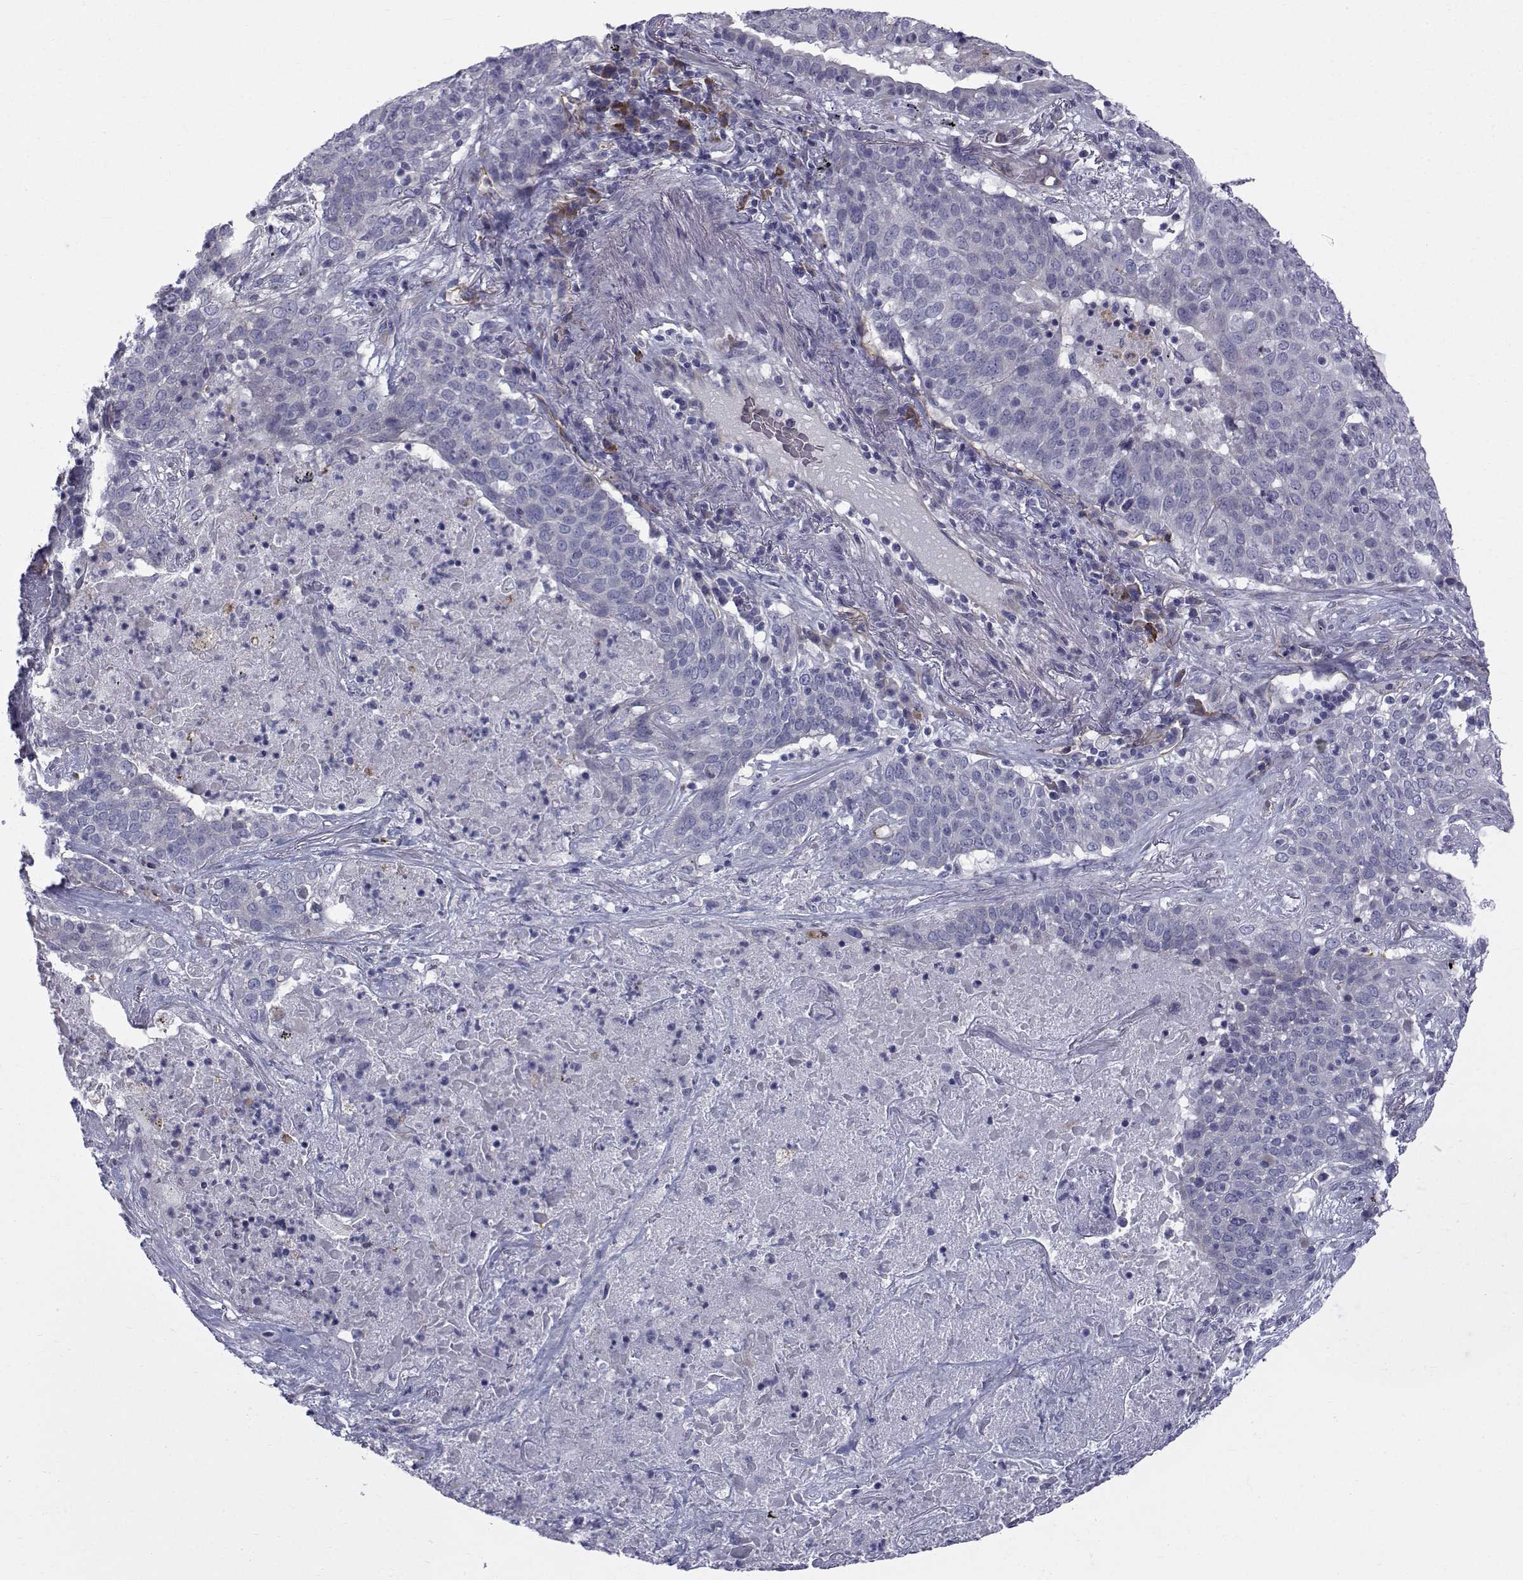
{"staining": {"intensity": "negative", "quantity": "none", "location": "none"}, "tissue": "lung cancer", "cell_type": "Tumor cells", "image_type": "cancer", "snomed": [{"axis": "morphology", "description": "Squamous cell carcinoma, NOS"}, {"axis": "topography", "description": "Lung"}], "caption": "This is an immunohistochemistry histopathology image of human lung squamous cell carcinoma. There is no staining in tumor cells.", "gene": "QPCT", "patient": {"sex": "male", "age": 82}}